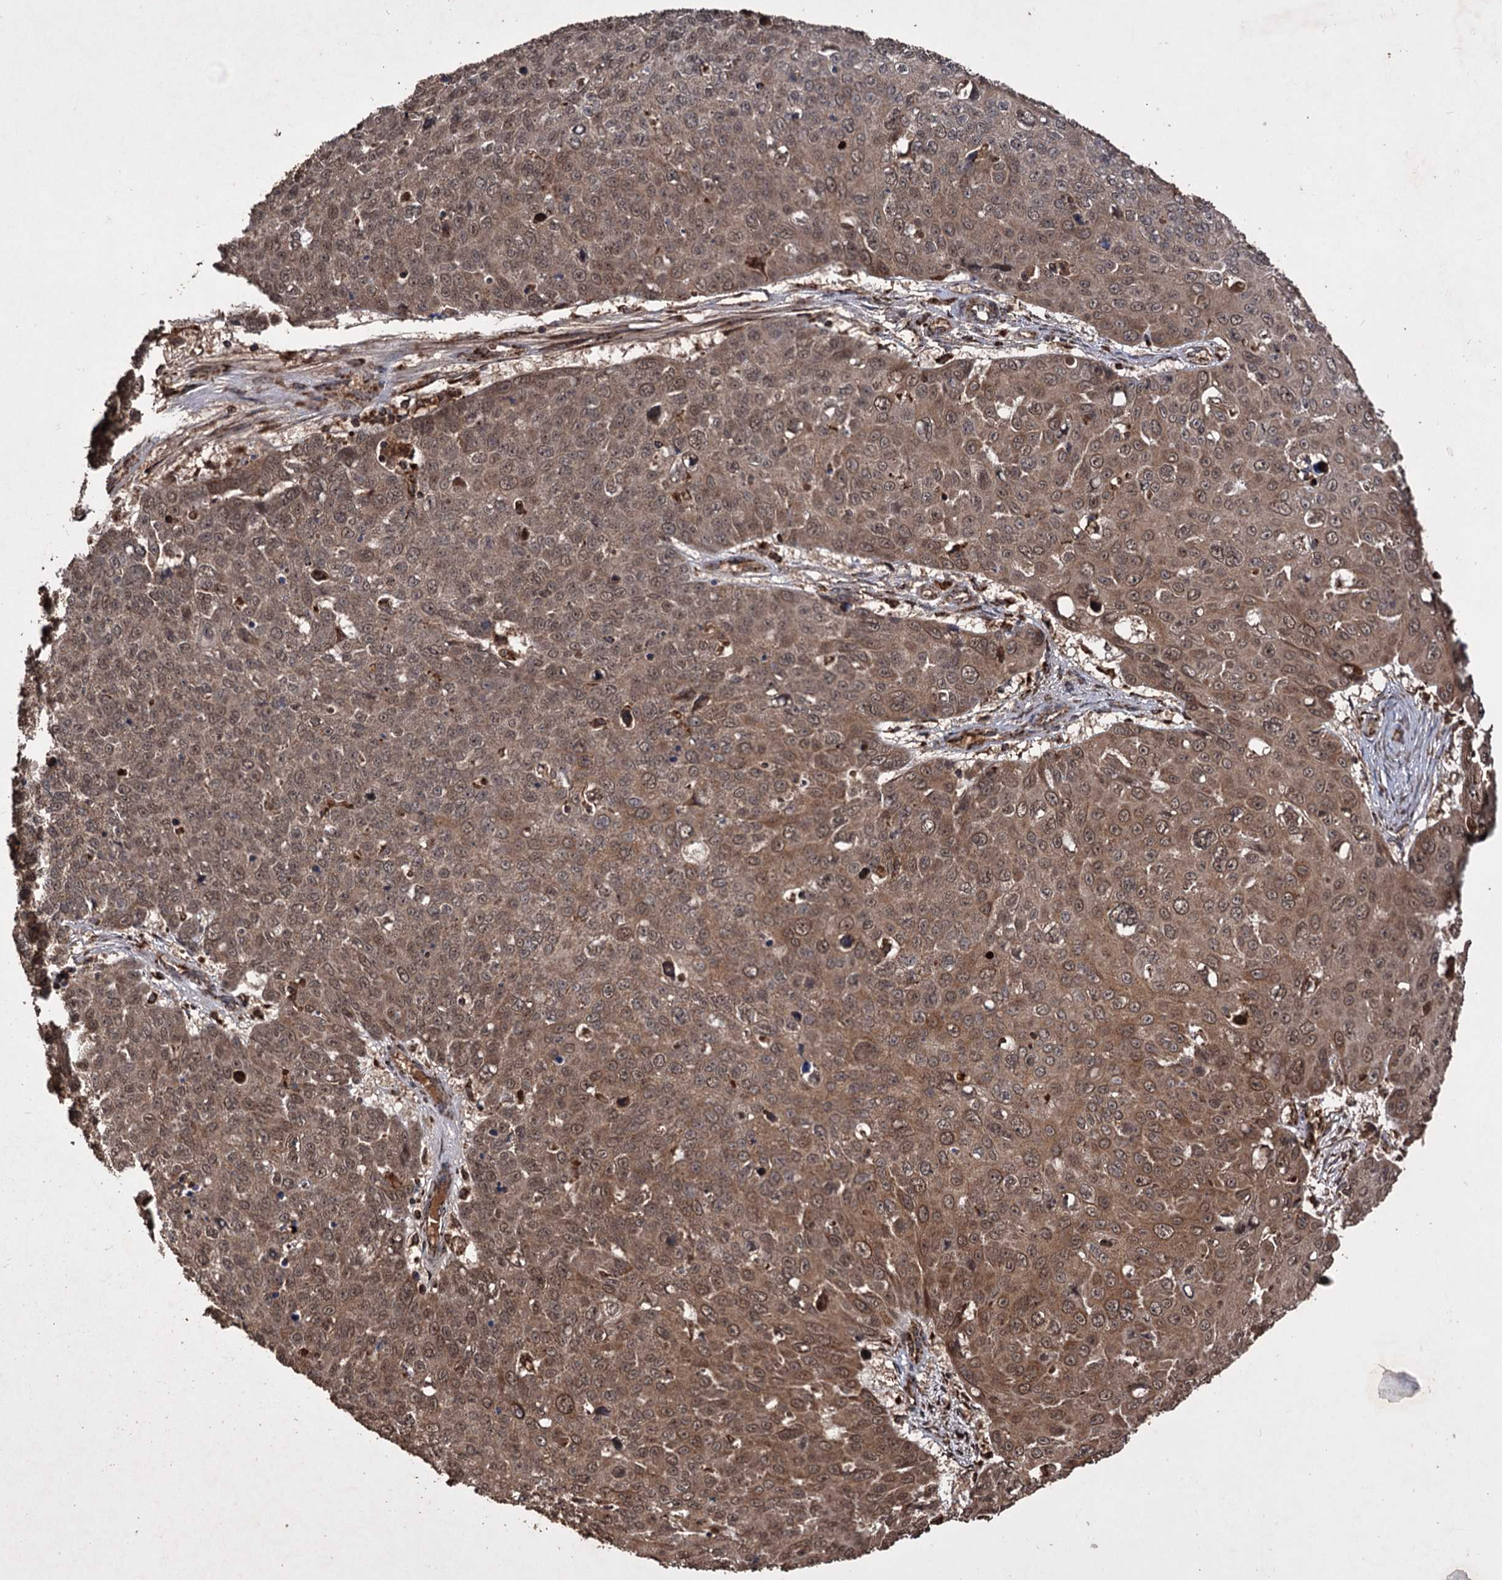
{"staining": {"intensity": "moderate", "quantity": ">75%", "location": "cytoplasmic/membranous,nuclear"}, "tissue": "skin cancer", "cell_type": "Tumor cells", "image_type": "cancer", "snomed": [{"axis": "morphology", "description": "Squamous cell carcinoma, NOS"}, {"axis": "topography", "description": "Skin"}], "caption": "A high-resolution micrograph shows IHC staining of skin cancer, which reveals moderate cytoplasmic/membranous and nuclear staining in about >75% of tumor cells.", "gene": "IPO4", "patient": {"sex": "male", "age": 71}}